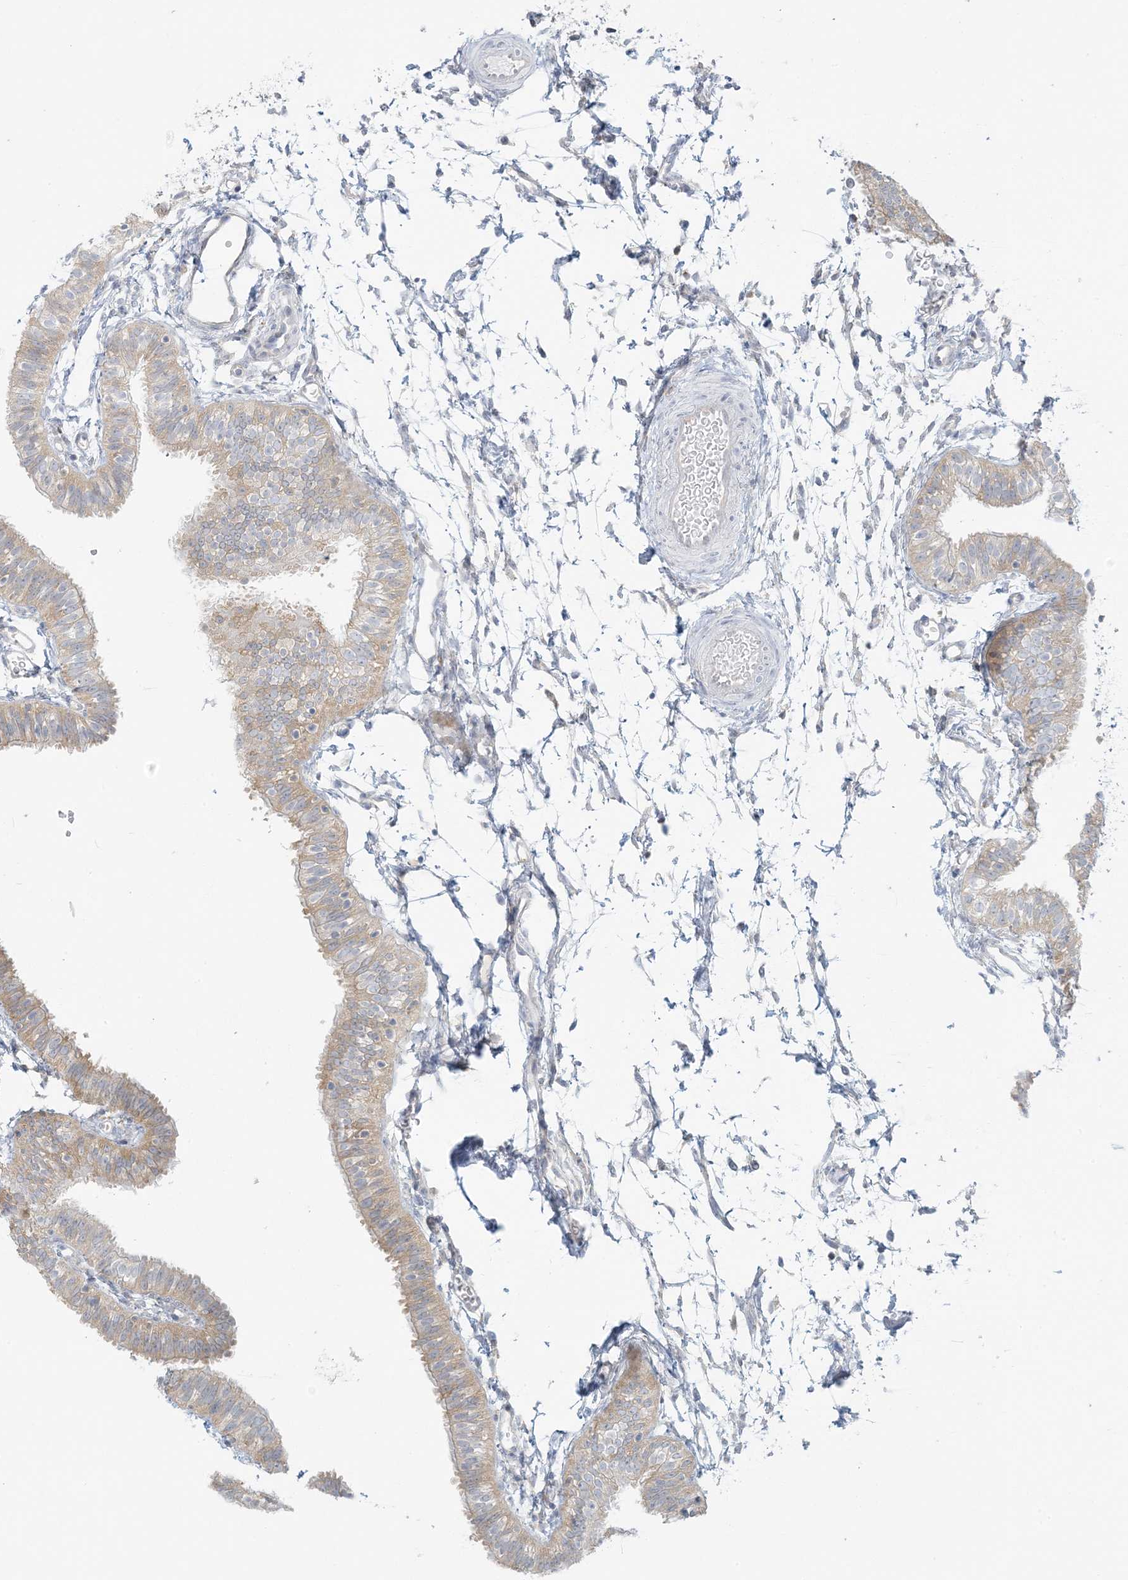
{"staining": {"intensity": "weak", "quantity": ">75%", "location": "cytoplasmic/membranous"}, "tissue": "fallopian tube", "cell_type": "Glandular cells", "image_type": "normal", "snomed": [{"axis": "morphology", "description": "Normal tissue, NOS"}, {"axis": "topography", "description": "Fallopian tube"}], "caption": "Immunohistochemical staining of benign fallopian tube demonstrates low levels of weak cytoplasmic/membranous expression in approximately >75% of glandular cells. The staining was performed using DAB (3,3'-diaminobenzidine) to visualize the protein expression in brown, while the nuclei were stained in blue with hematoxylin (Magnification: 20x).", "gene": "EEFSEC", "patient": {"sex": "female", "age": 35}}